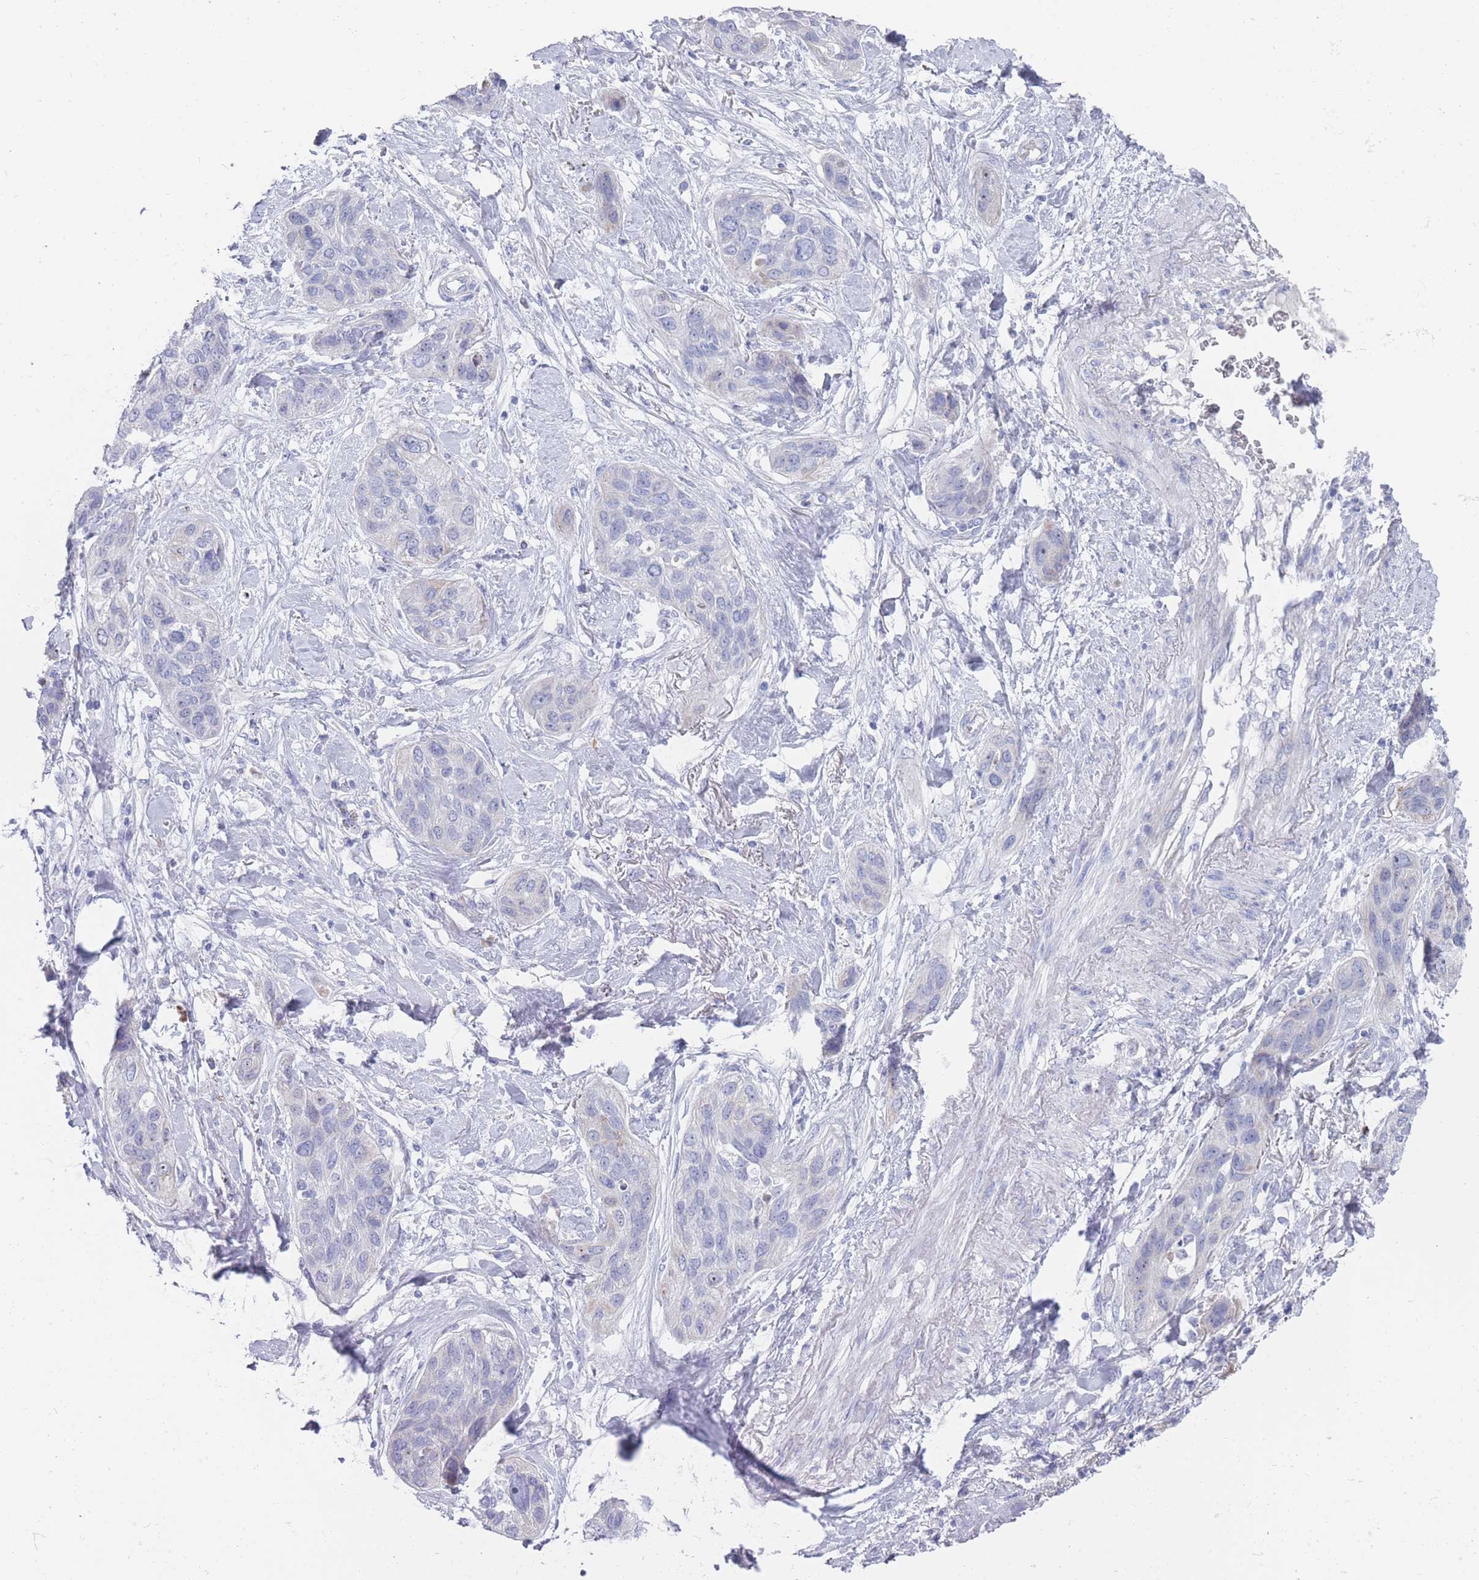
{"staining": {"intensity": "negative", "quantity": "none", "location": "none"}, "tissue": "lung cancer", "cell_type": "Tumor cells", "image_type": "cancer", "snomed": [{"axis": "morphology", "description": "Squamous cell carcinoma, NOS"}, {"axis": "topography", "description": "Lung"}], "caption": "There is no significant staining in tumor cells of lung cancer.", "gene": "ST8SIA5", "patient": {"sex": "female", "age": 70}}